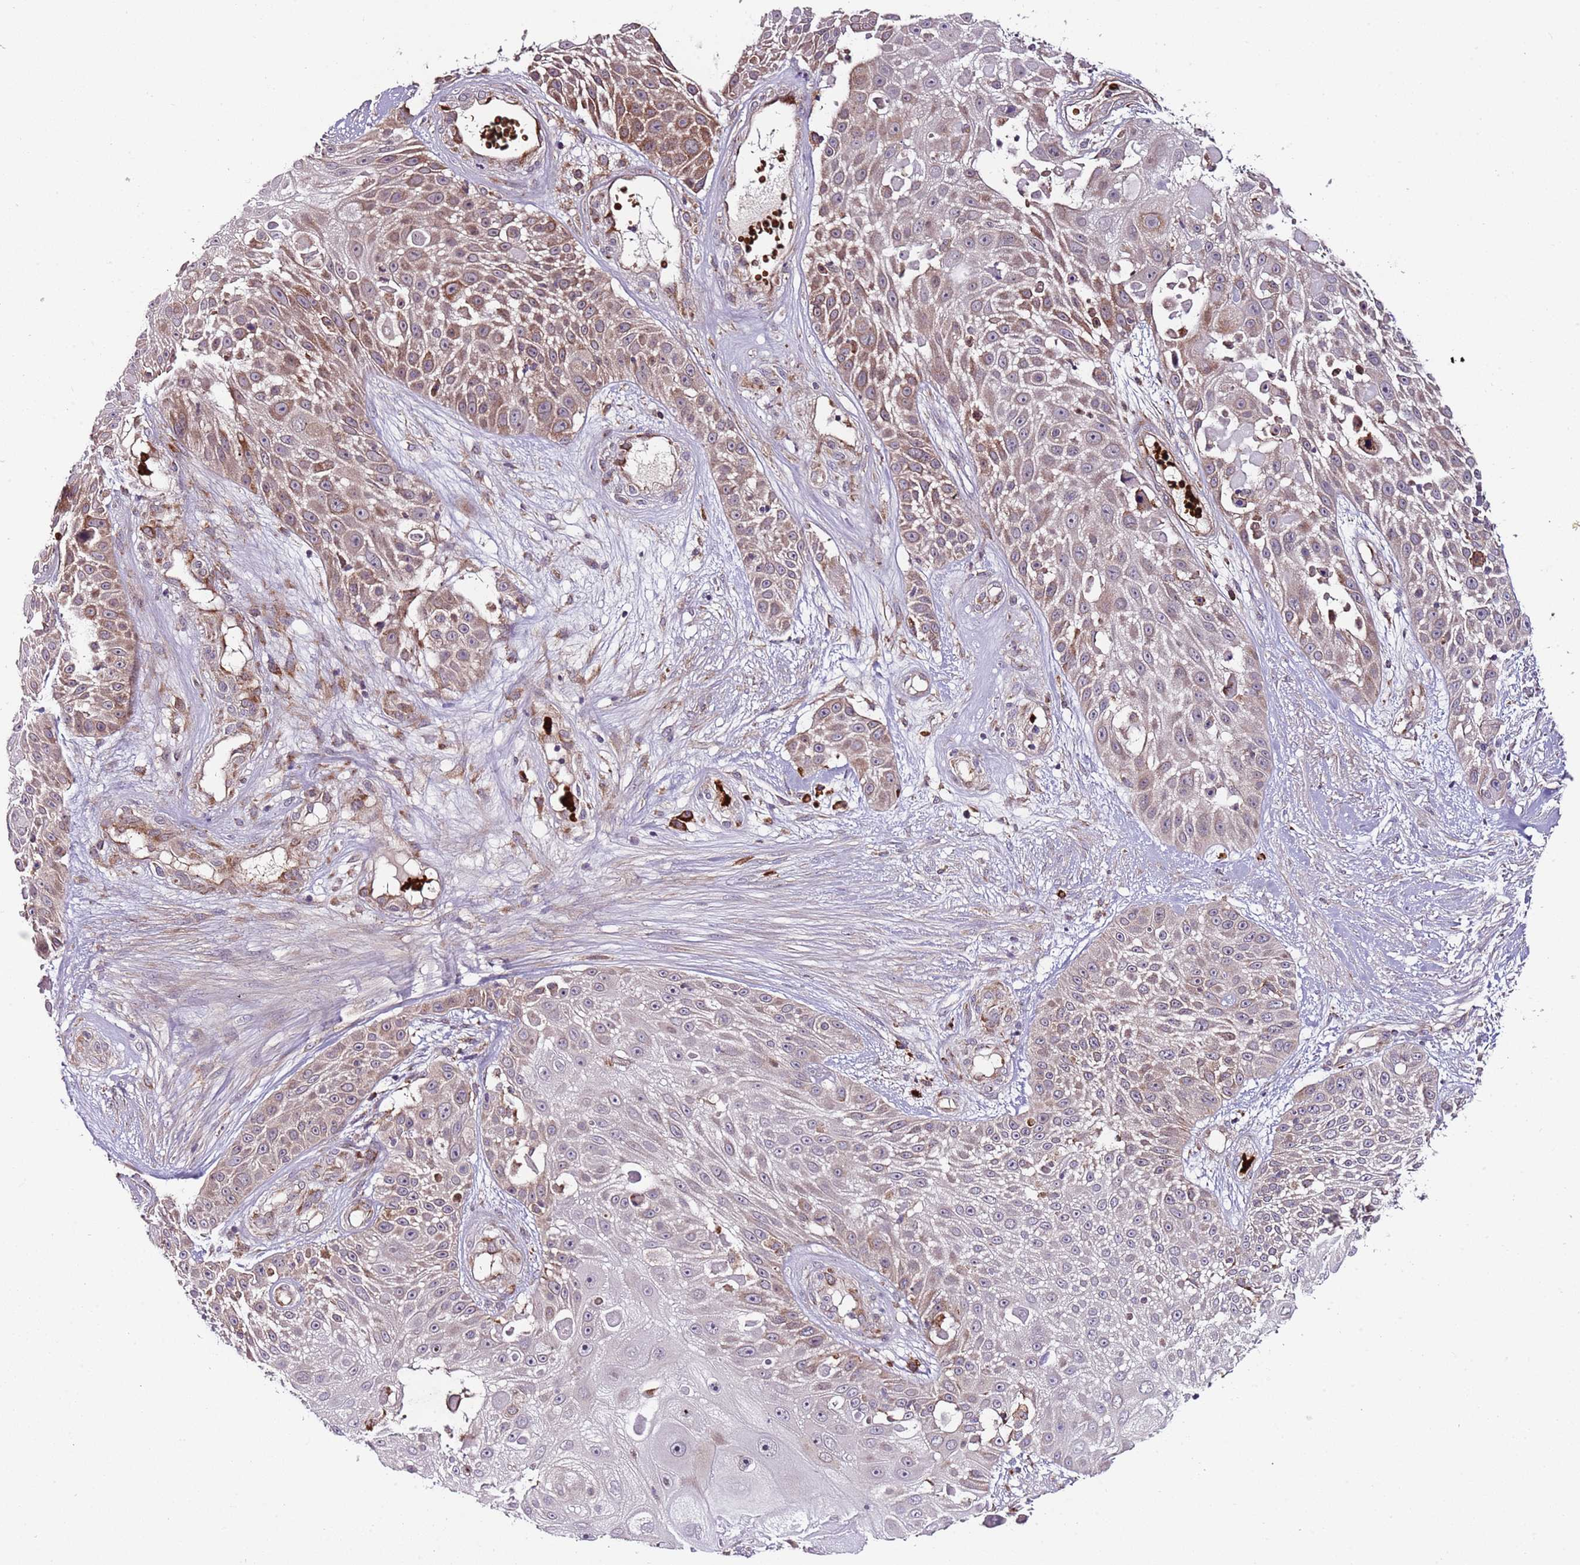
{"staining": {"intensity": "moderate", "quantity": "25%-75%", "location": "cytoplasmic/membranous"}, "tissue": "skin cancer", "cell_type": "Tumor cells", "image_type": "cancer", "snomed": [{"axis": "morphology", "description": "Squamous cell carcinoma, NOS"}, {"axis": "topography", "description": "Skin"}], "caption": "IHC of skin cancer (squamous cell carcinoma) displays medium levels of moderate cytoplasmic/membranous positivity in about 25%-75% of tumor cells.", "gene": "VWCE", "patient": {"sex": "female", "age": 86}}